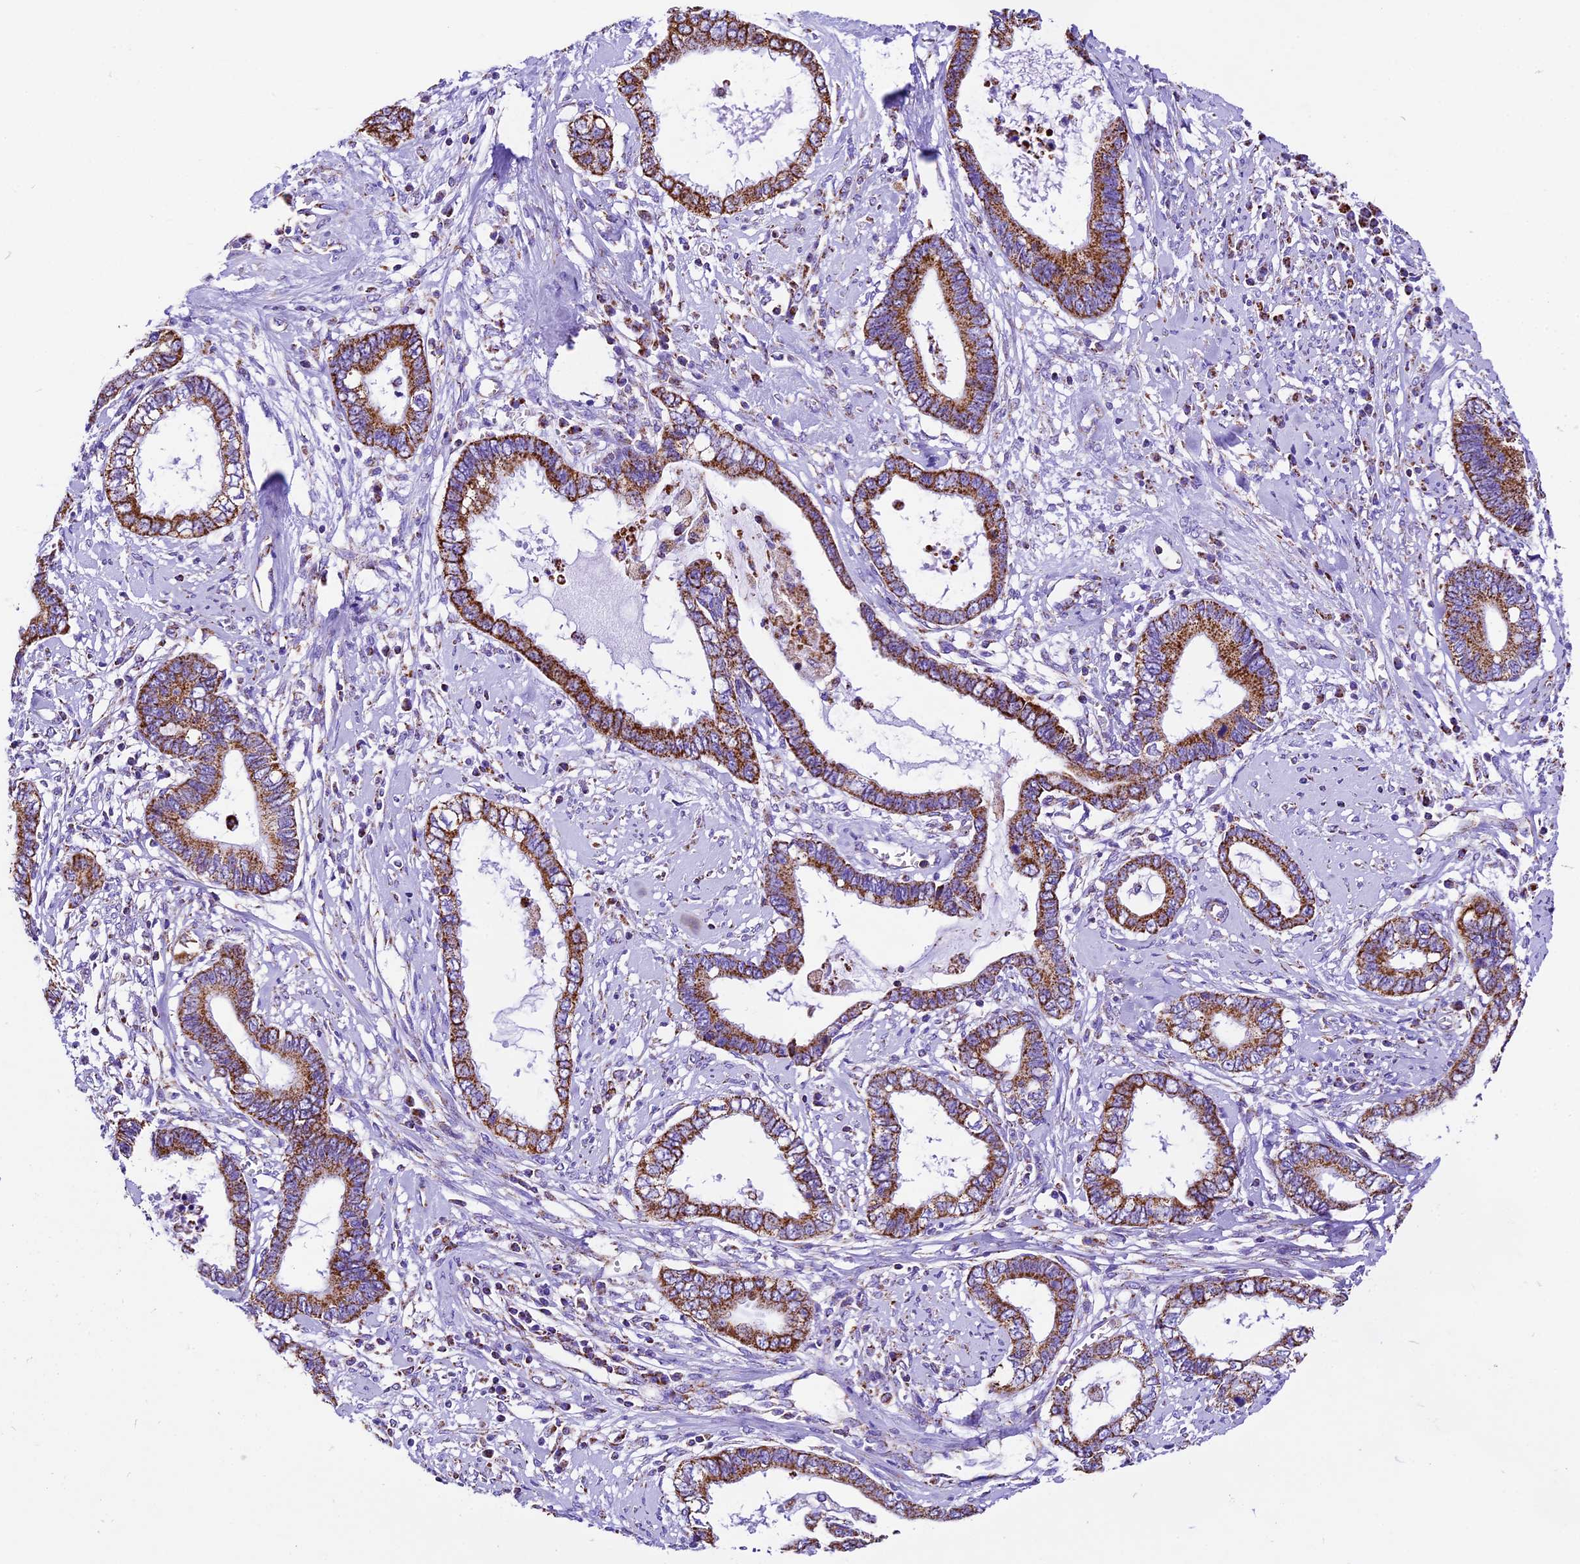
{"staining": {"intensity": "strong", "quantity": ">75%", "location": "cytoplasmic/membranous"}, "tissue": "cervical cancer", "cell_type": "Tumor cells", "image_type": "cancer", "snomed": [{"axis": "morphology", "description": "Adenocarcinoma, NOS"}, {"axis": "topography", "description": "Cervix"}], "caption": "Tumor cells show strong cytoplasmic/membranous positivity in about >75% of cells in cervical cancer (adenocarcinoma).", "gene": "DCAF5", "patient": {"sex": "female", "age": 44}}